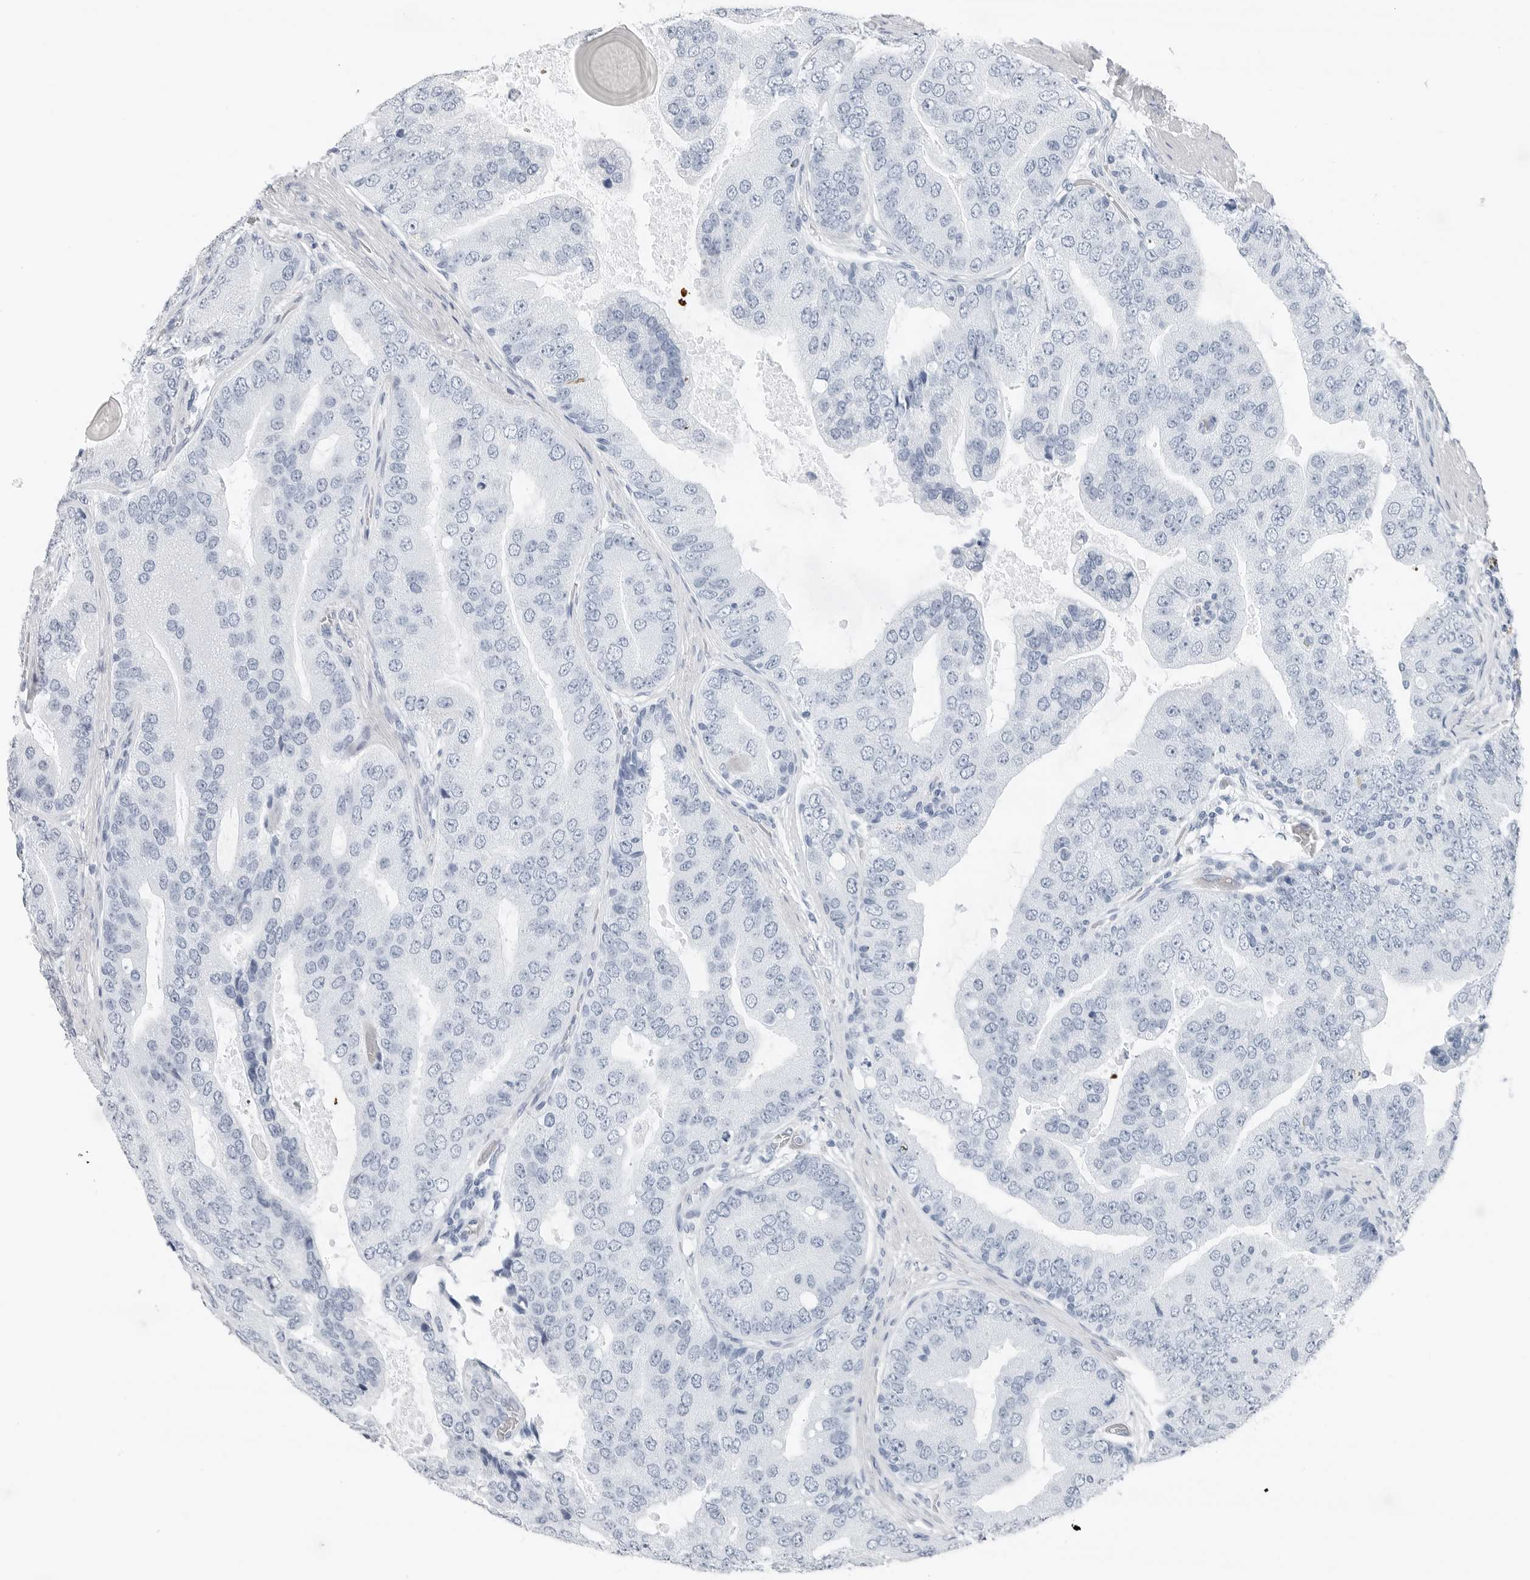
{"staining": {"intensity": "negative", "quantity": "none", "location": "none"}, "tissue": "prostate cancer", "cell_type": "Tumor cells", "image_type": "cancer", "snomed": [{"axis": "morphology", "description": "Adenocarcinoma, High grade"}, {"axis": "topography", "description": "Prostate"}], "caption": "Human prostate cancer (adenocarcinoma (high-grade)) stained for a protein using IHC displays no positivity in tumor cells.", "gene": "SLPI", "patient": {"sex": "male", "age": 70}}